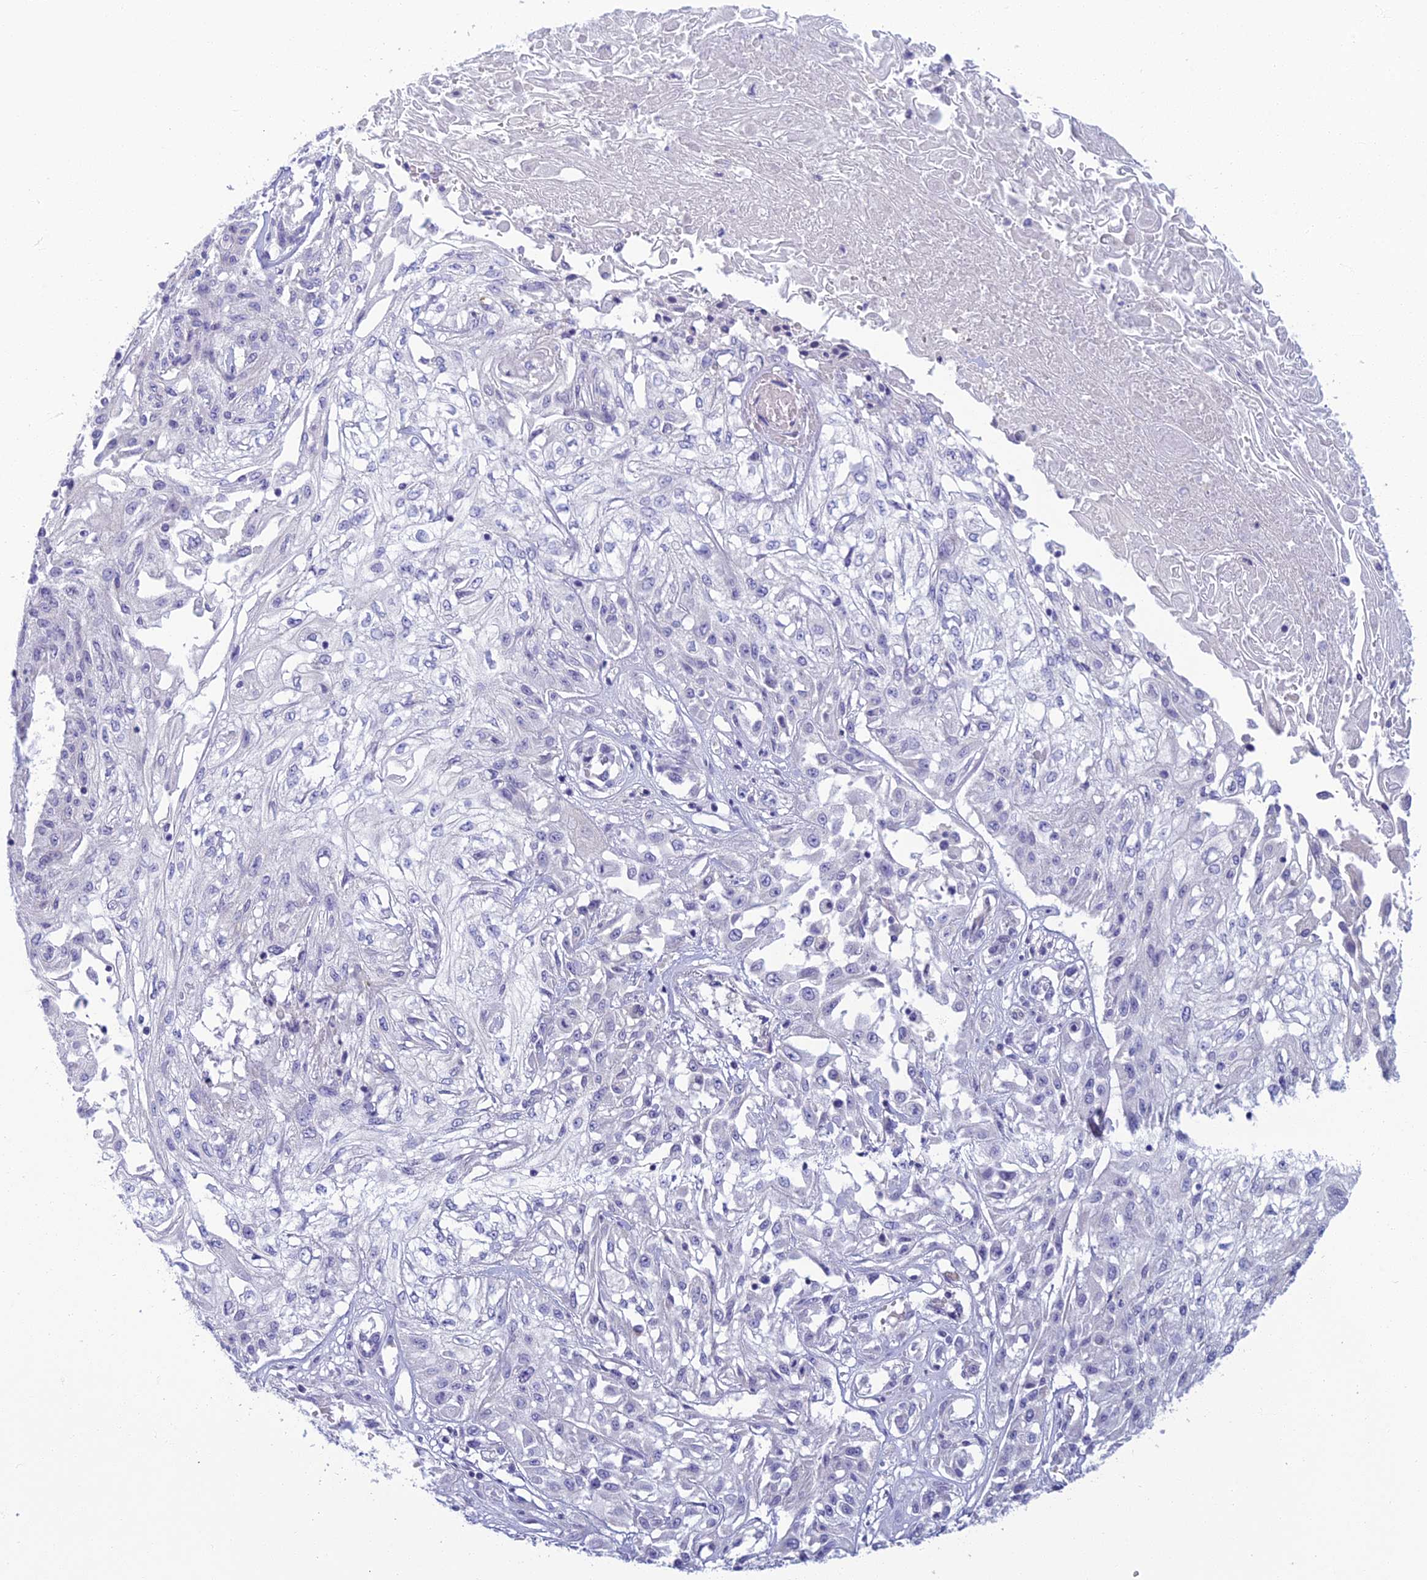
{"staining": {"intensity": "negative", "quantity": "none", "location": "none"}, "tissue": "skin cancer", "cell_type": "Tumor cells", "image_type": "cancer", "snomed": [{"axis": "morphology", "description": "Squamous cell carcinoma, NOS"}, {"axis": "morphology", "description": "Squamous cell carcinoma, metastatic, NOS"}, {"axis": "topography", "description": "Skin"}, {"axis": "topography", "description": "Lymph node"}], "caption": "Immunohistochemical staining of human skin squamous cell carcinoma demonstrates no significant staining in tumor cells.", "gene": "SLC25A41", "patient": {"sex": "male", "age": 75}}